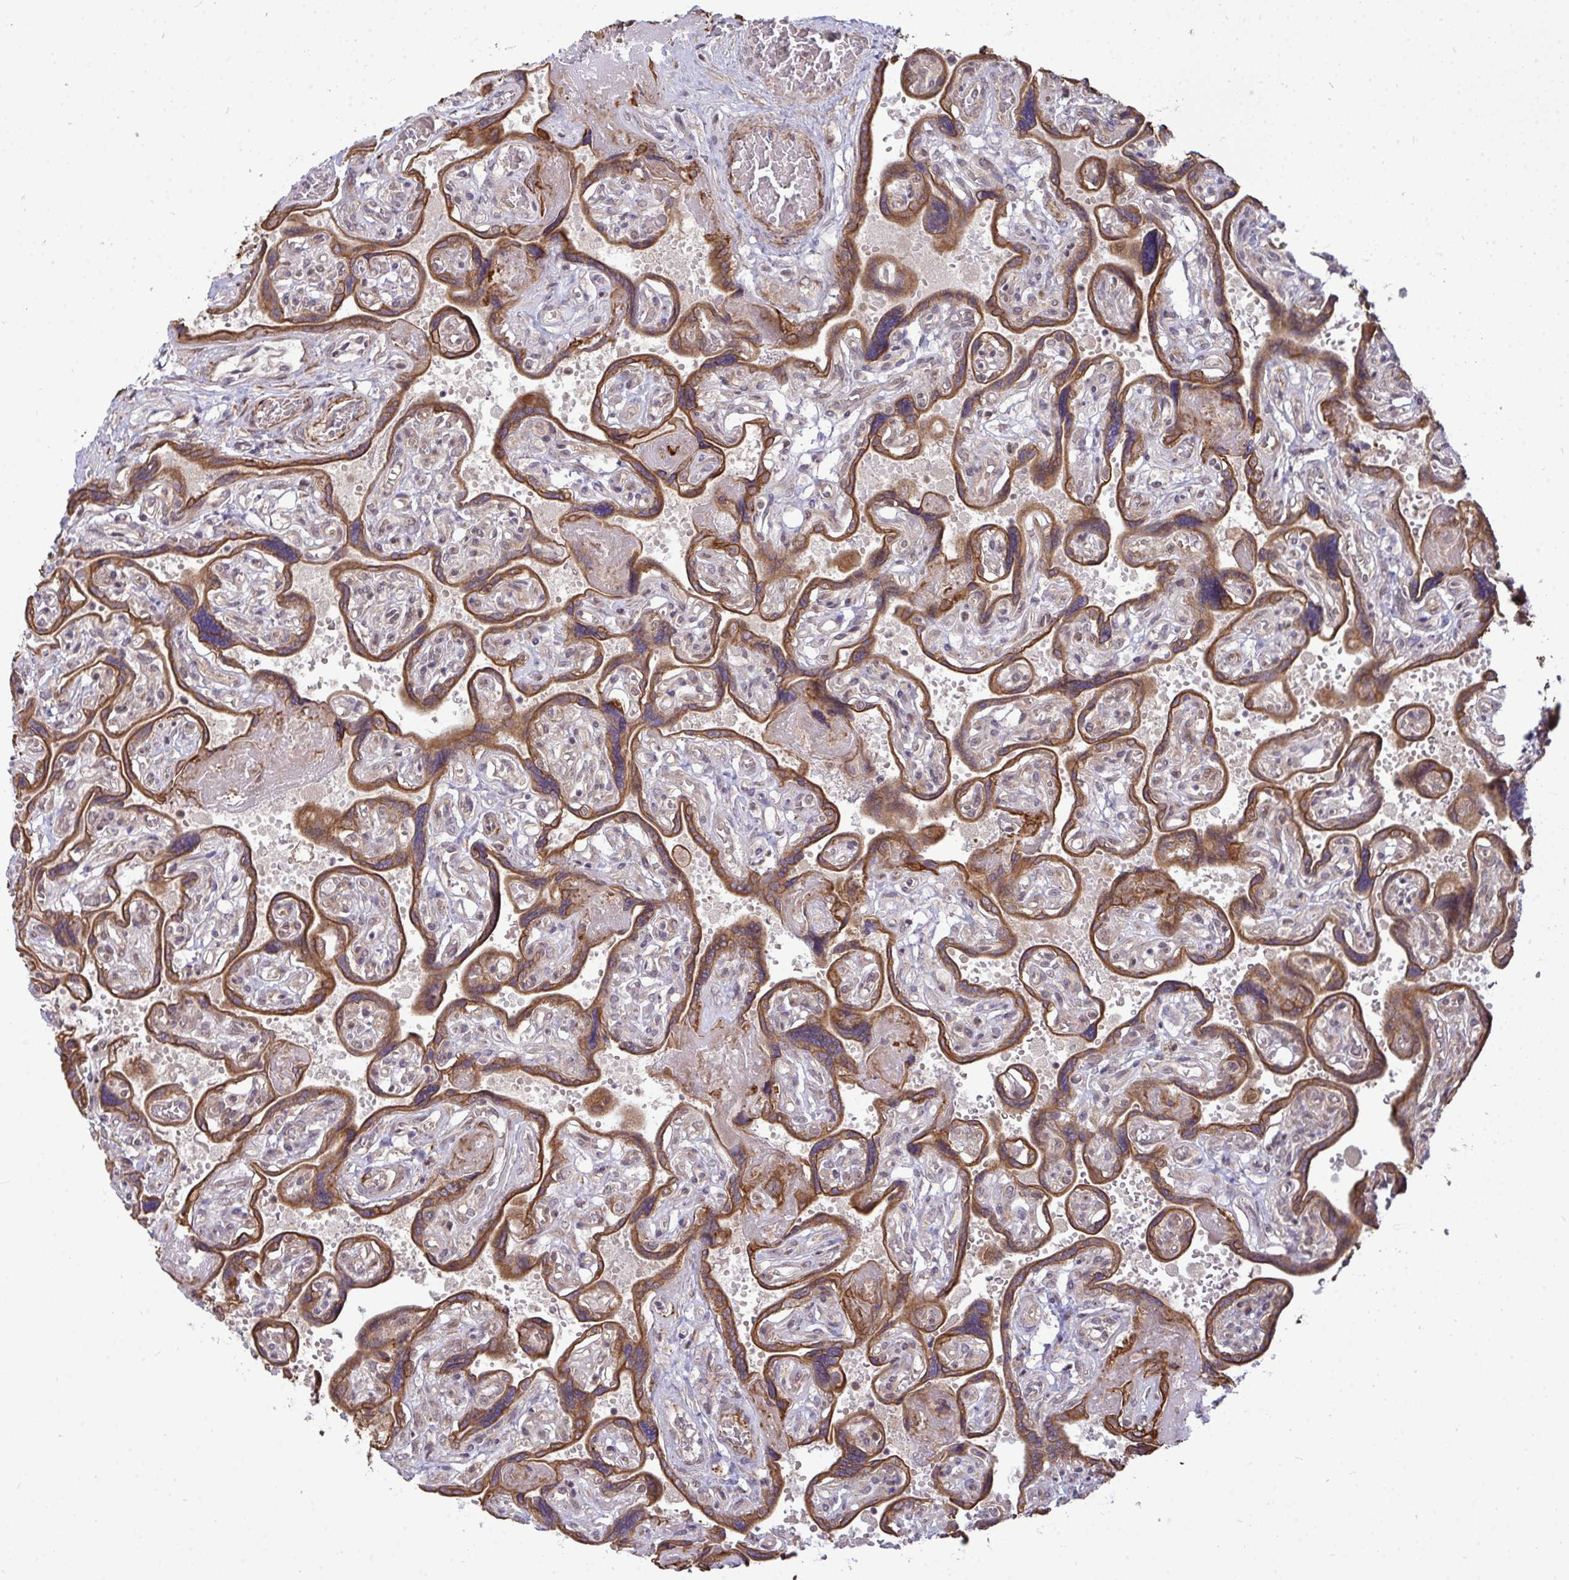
{"staining": {"intensity": "moderate", "quantity": ">75%", "location": "nuclear"}, "tissue": "placenta", "cell_type": "Decidual cells", "image_type": "normal", "snomed": [{"axis": "morphology", "description": "Normal tissue, NOS"}, {"axis": "topography", "description": "Placenta"}], "caption": "The photomicrograph displays a brown stain indicating the presence of a protein in the nuclear of decidual cells in placenta. The protein of interest is shown in brown color, while the nuclei are stained blue.", "gene": "TRIM44", "patient": {"sex": "female", "age": 32}}